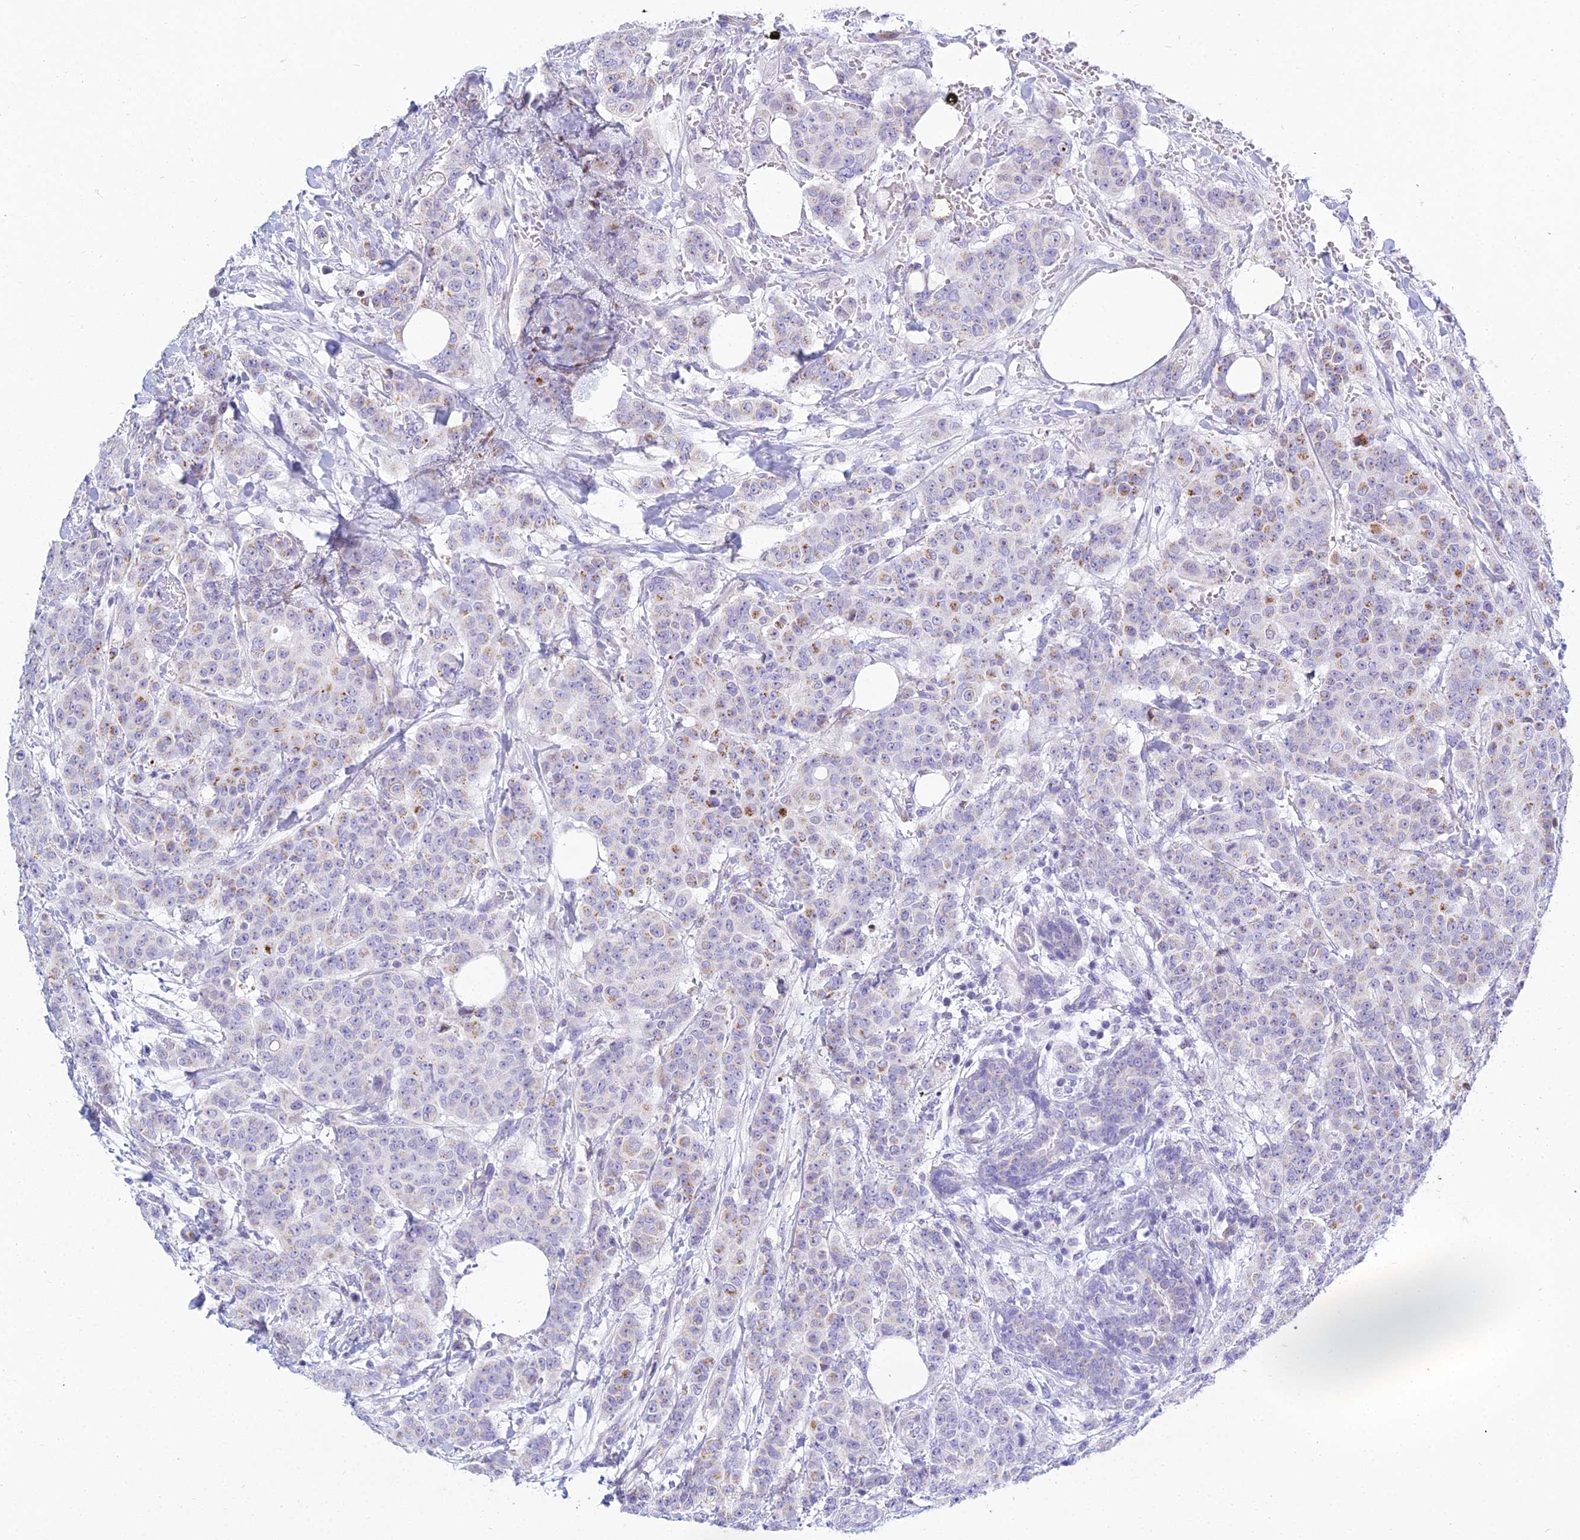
{"staining": {"intensity": "weak", "quantity": "<25%", "location": "cytoplasmic/membranous"}, "tissue": "breast cancer", "cell_type": "Tumor cells", "image_type": "cancer", "snomed": [{"axis": "morphology", "description": "Duct carcinoma"}, {"axis": "topography", "description": "Breast"}], "caption": "Micrograph shows no protein positivity in tumor cells of breast cancer (invasive ductal carcinoma) tissue.", "gene": "PRR13", "patient": {"sex": "female", "age": 40}}